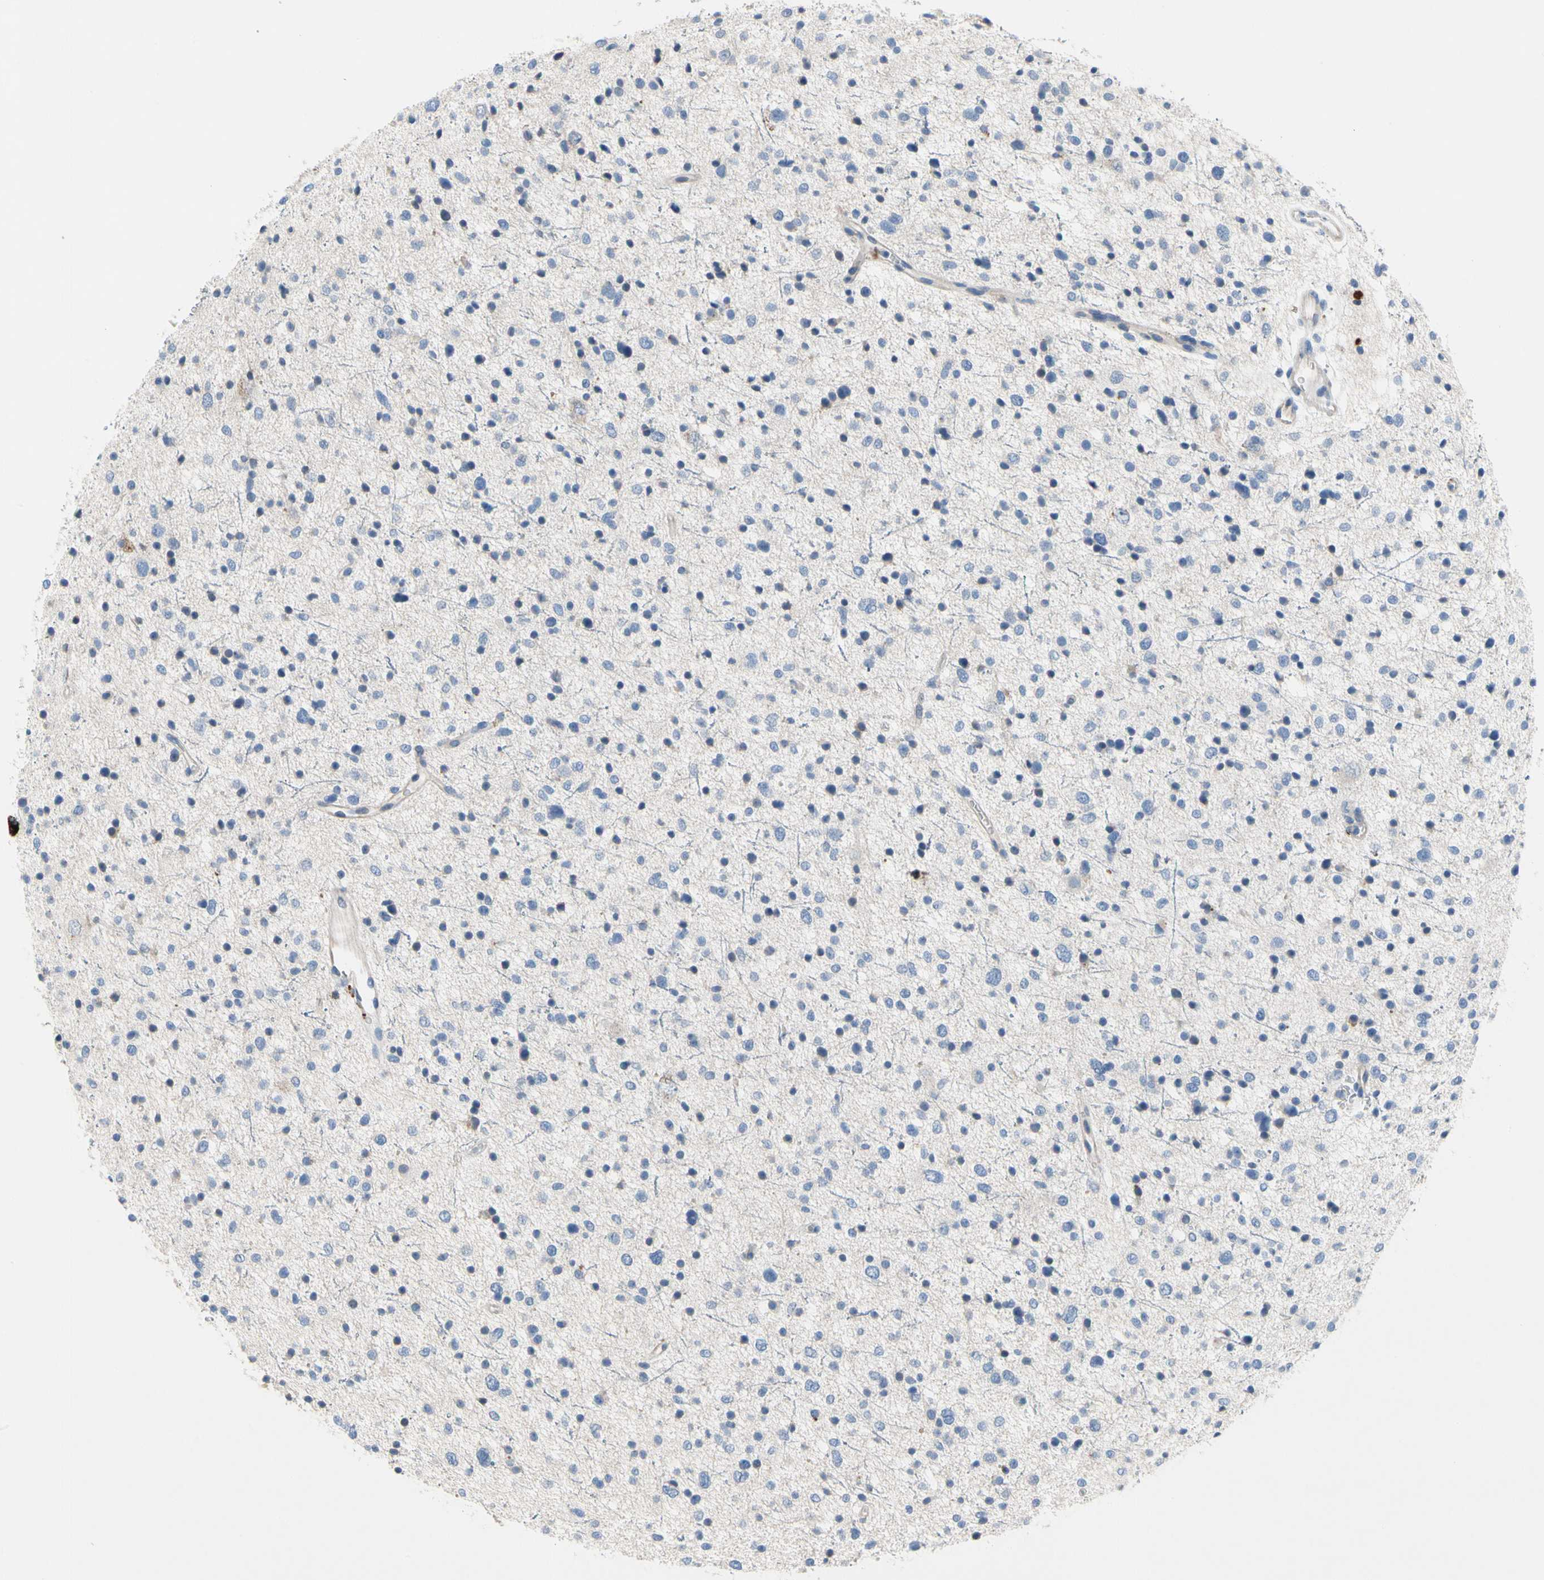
{"staining": {"intensity": "negative", "quantity": "none", "location": "none"}, "tissue": "glioma", "cell_type": "Tumor cells", "image_type": "cancer", "snomed": [{"axis": "morphology", "description": "Glioma, malignant, Low grade"}, {"axis": "topography", "description": "Brain"}], "caption": "Immunohistochemistry (IHC) photomicrograph of neoplastic tissue: human low-grade glioma (malignant) stained with DAB (3,3'-diaminobenzidine) reveals no significant protein expression in tumor cells.", "gene": "RETSAT", "patient": {"sex": "female", "age": 37}}